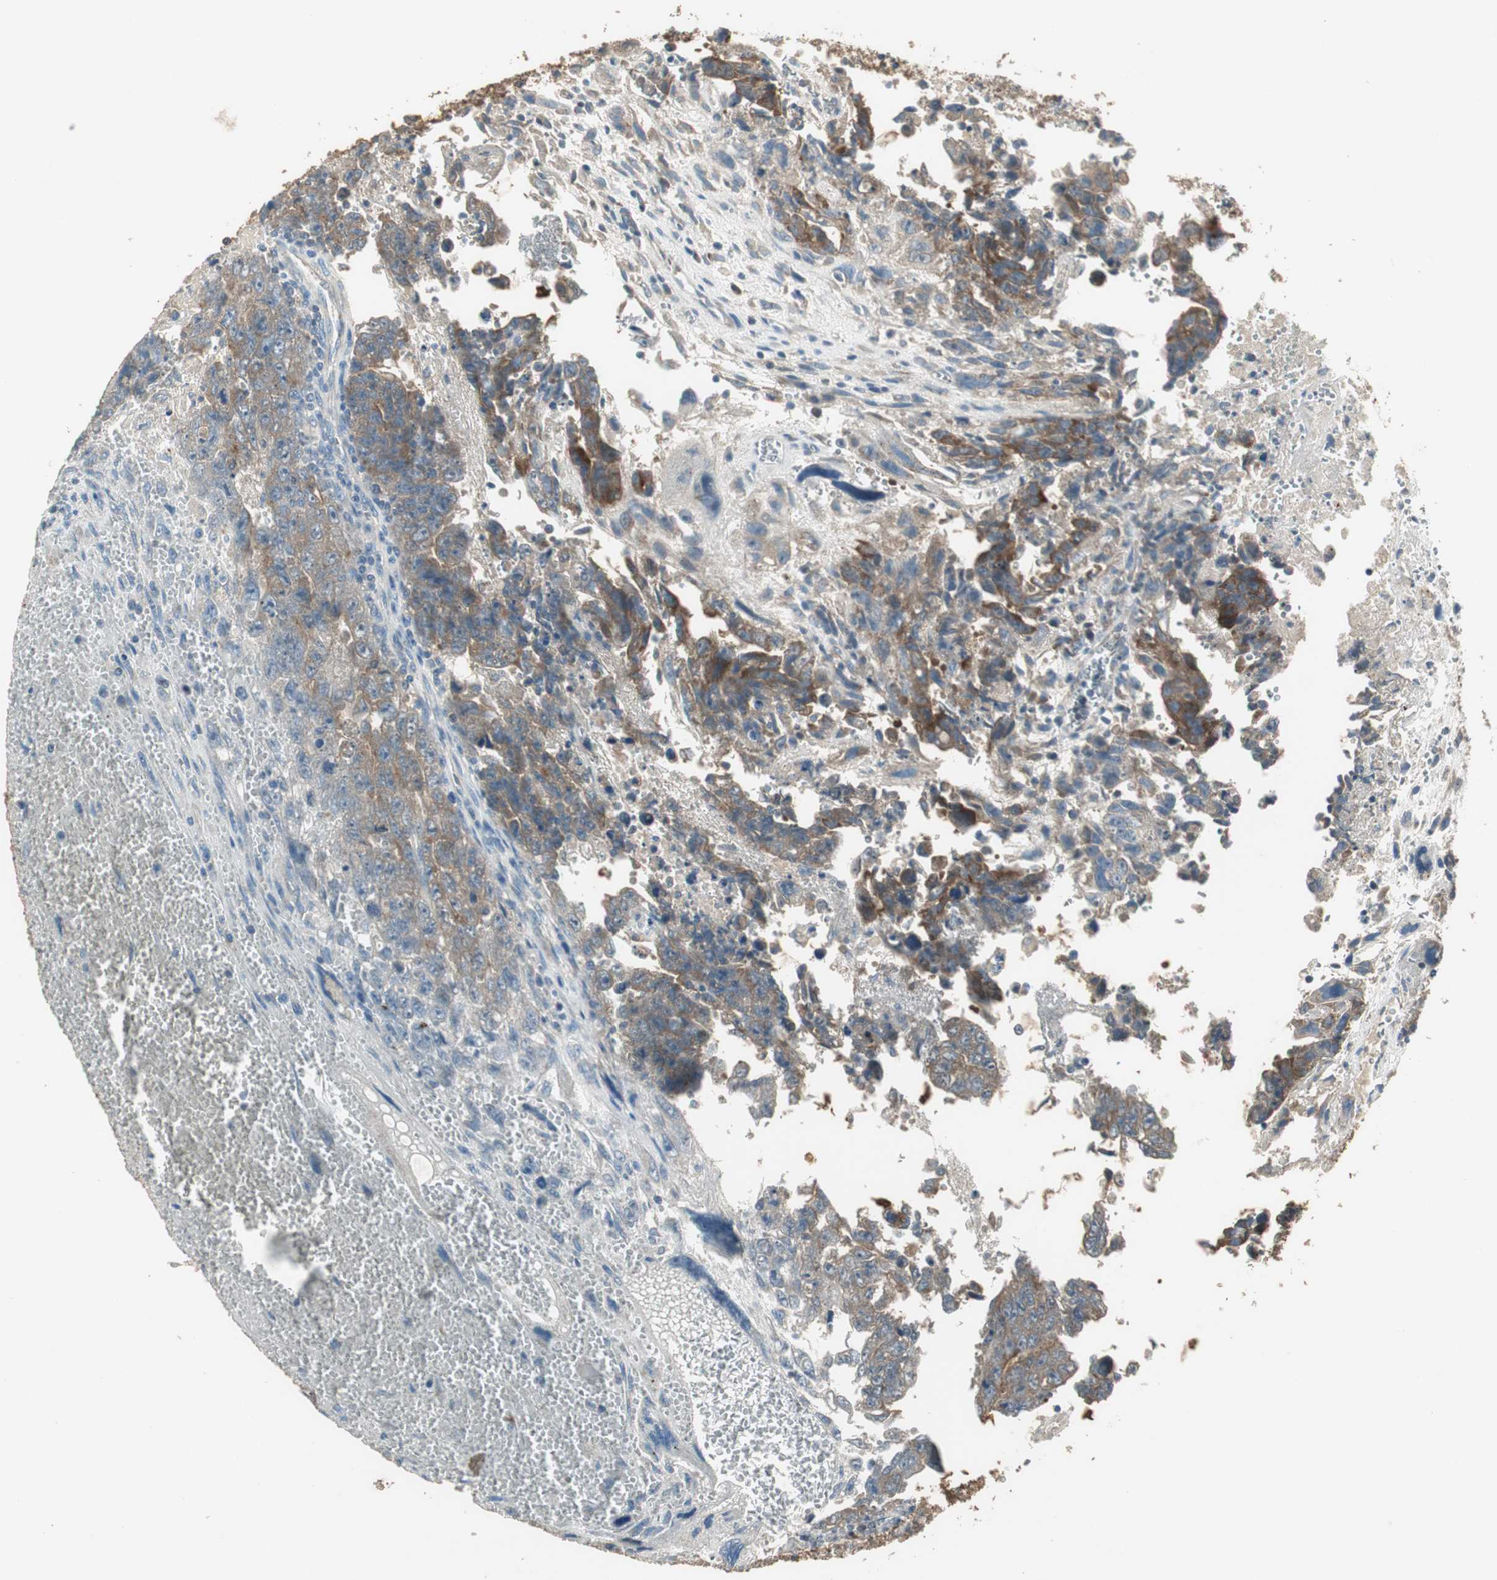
{"staining": {"intensity": "moderate", "quantity": ">75%", "location": "cytoplasmic/membranous"}, "tissue": "testis cancer", "cell_type": "Tumor cells", "image_type": "cancer", "snomed": [{"axis": "morphology", "description": "Carcinoma, Embryonal, NOS"}, {"axis": "topography", "description": "Testis"}], "caption": "Brown immunohistochemical staining in human testis cancer displays moderate cytoplasmic/membranous expression in approximately >75% of tumor cells.", "gene": "MSTO1", "patient": {"sex": "male", "age": 28}}